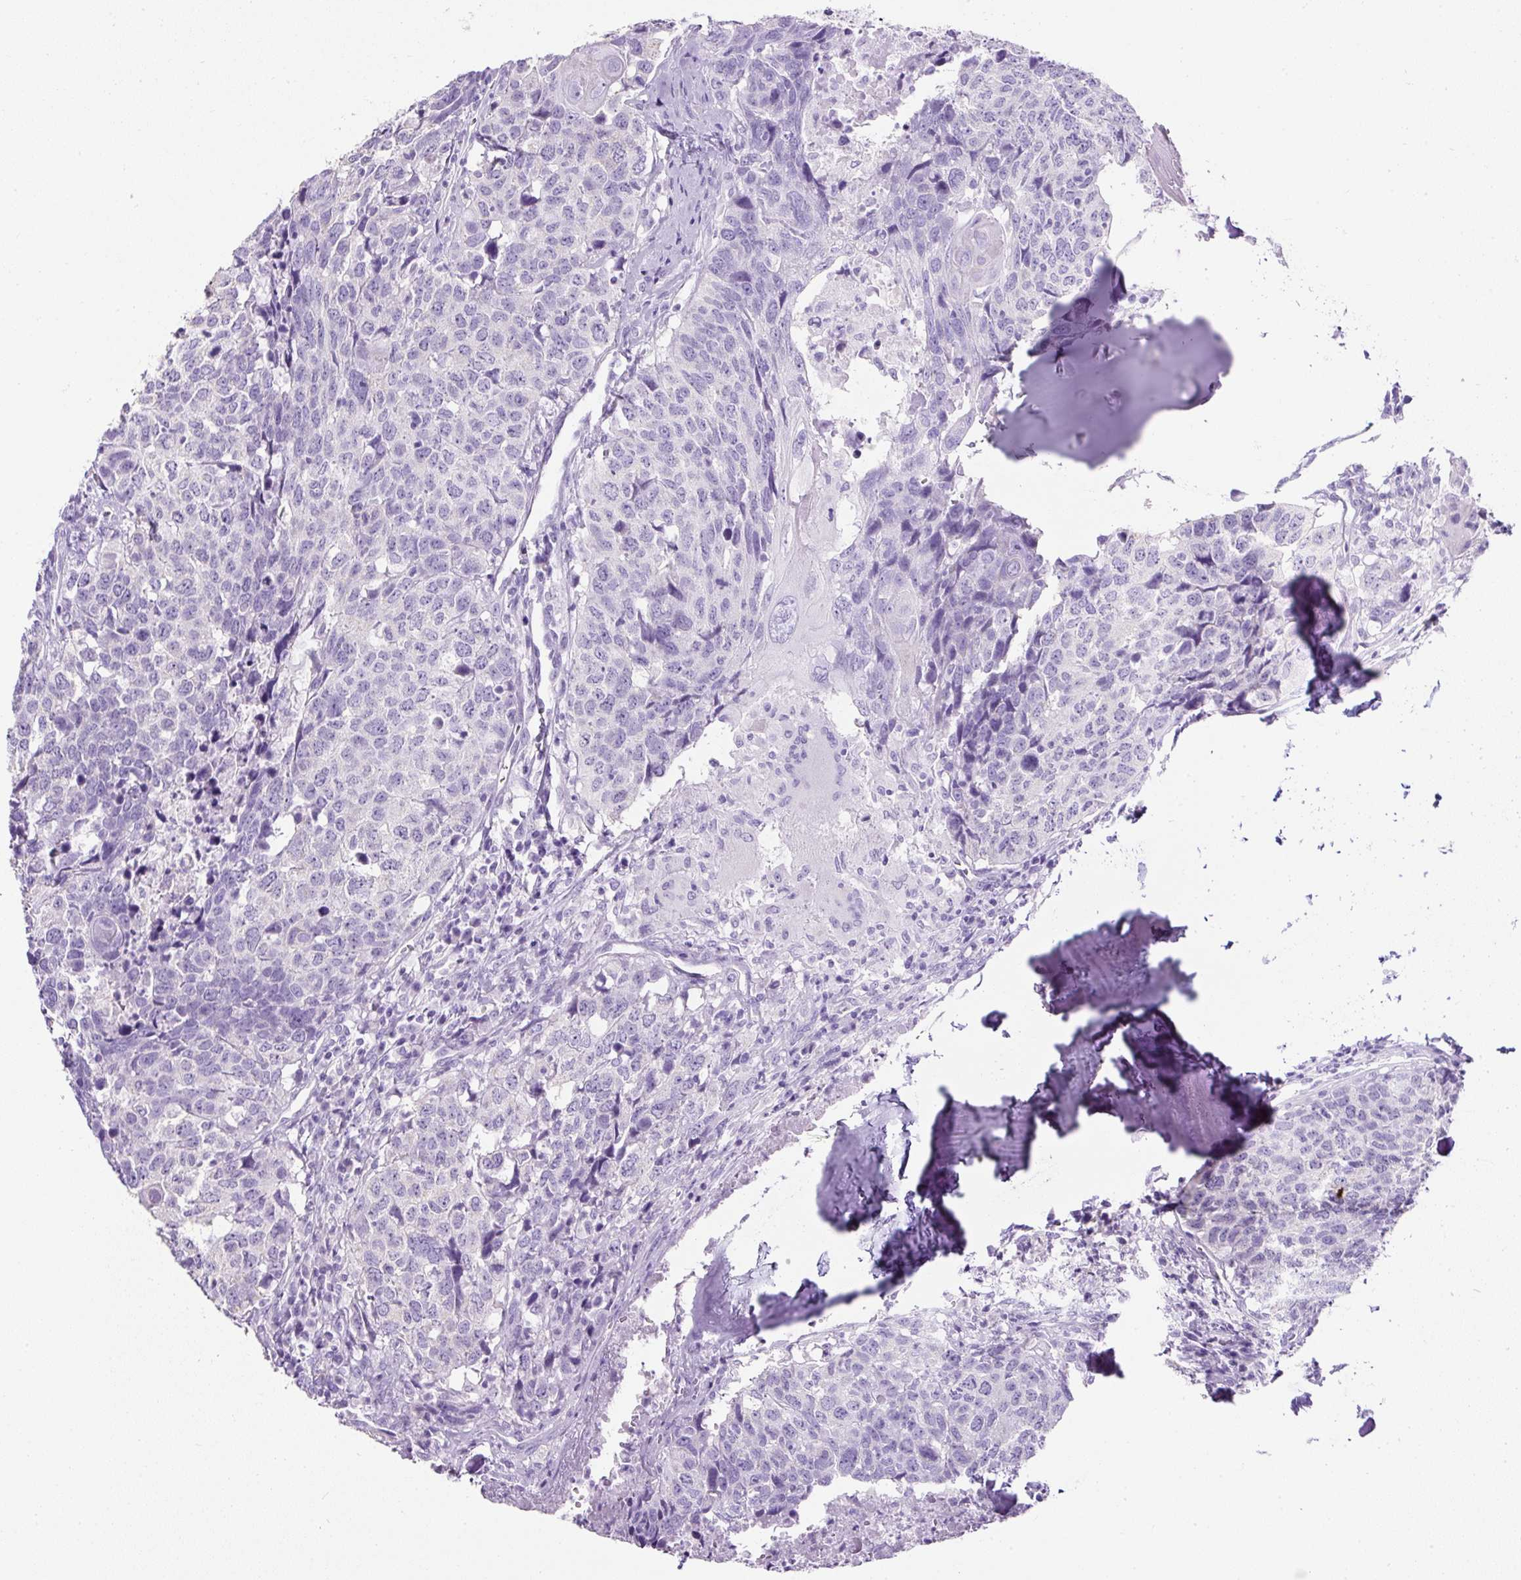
{"staining": {"intensity": "negative", "quantity": "none", "location": "none"}, "tissue": "head and neck cancer", "cell_type": "Tumor cells", "image_type": "cancer", "snomed": [{"axis": "morphology", "description": "Normal tissue, NOS"}, {"axis": "morphology", "description": "Squamous cell carcinoma, NOS"}, {"axis": "topography", "description": "Skeletal muscle"}, {"axis": "topography", "description": "Vascular tissue"}, {"axis": "topography", "description": "Peripheral nerve tissue"}, {"axis": "topography", "description": "Head-Neck"}], "caption": "This is an immunohistochemistry photomicrograph of human squamous cell carcinoma (head and neck). There is no expression in tumor cells.", "gene": "C2CD4C", "patient": {"sex": "male", "age": 66}}